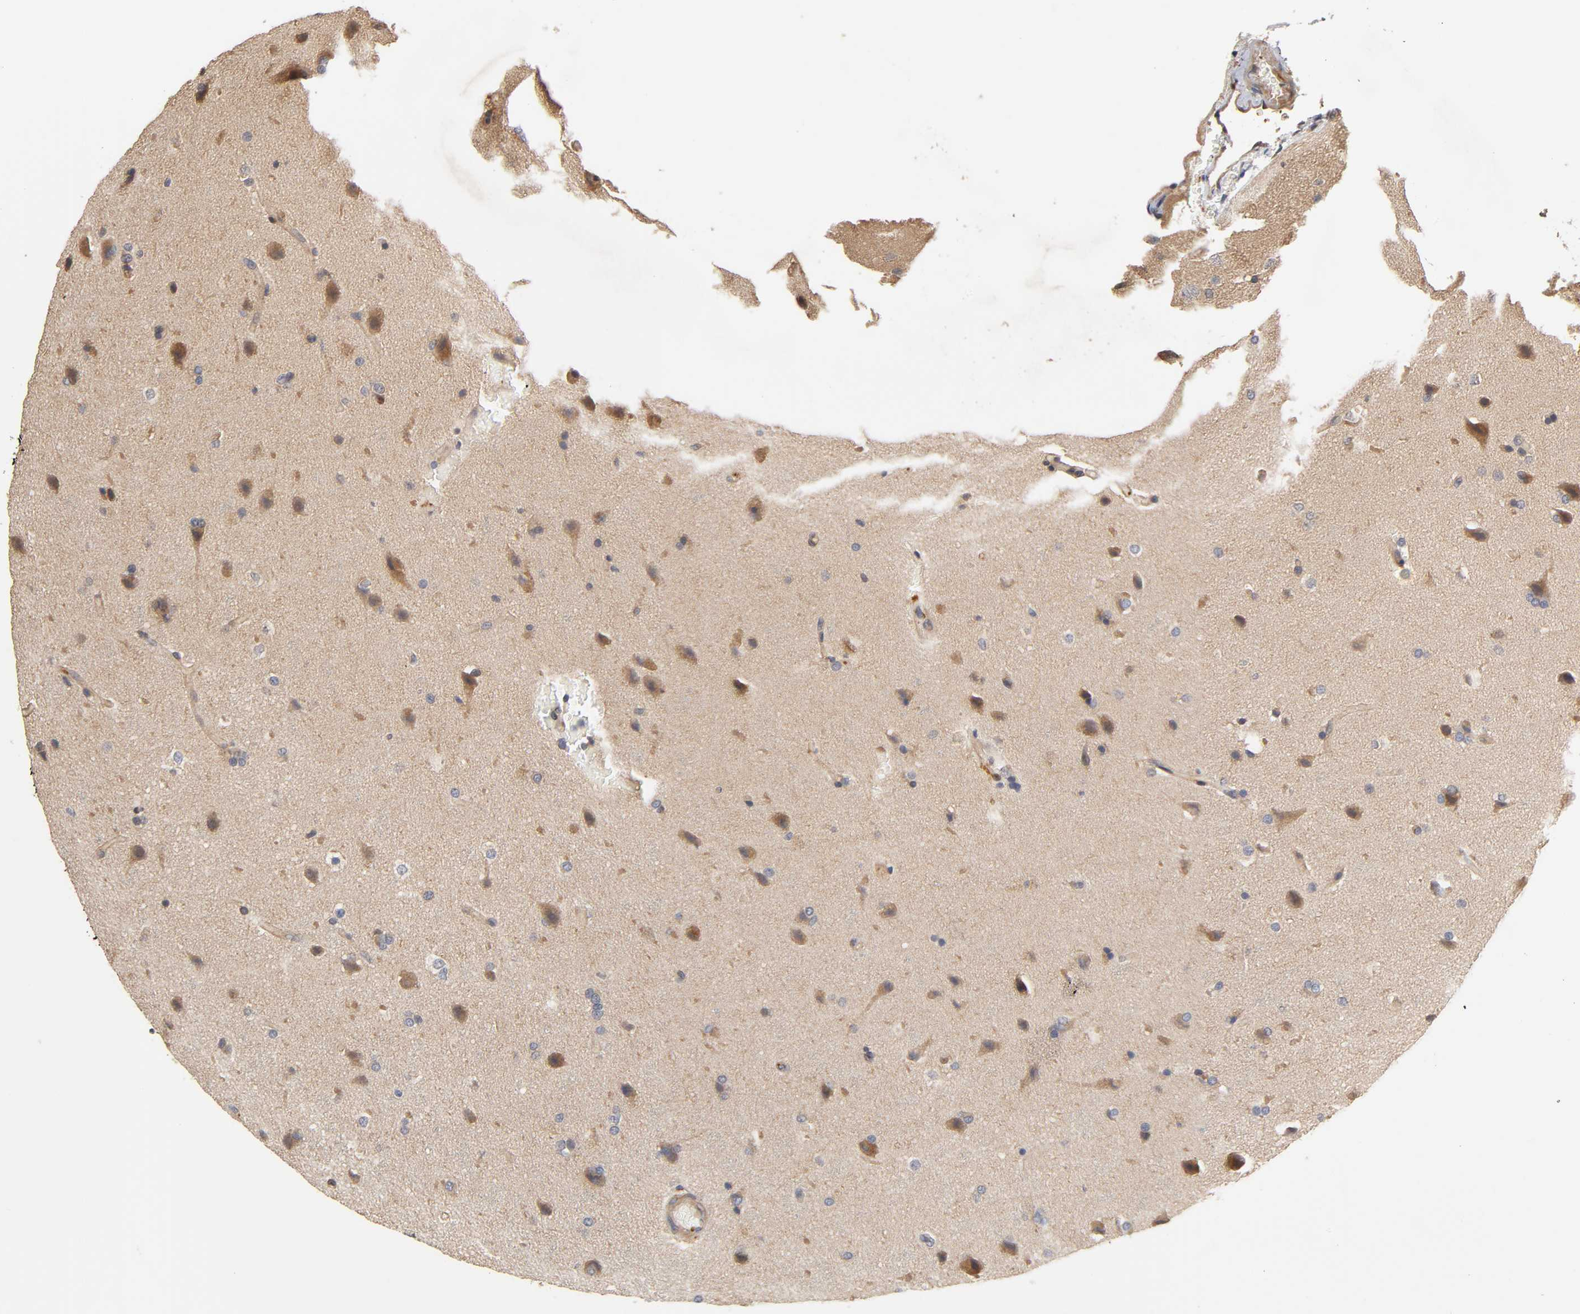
{"staining": {"intensity": "weak", "quantity": ">75%", "location": "cytoplasmic/membranous"}, "tissue": "glioma", "cell_type": "Tumor cells", "image_type": "cancer", "snomed": [{"axis": "morphology", "description": "Glioma, malignant, Low grade"}, {"axis": "topography", "description": "Cerebral cortex"}], "caption": "Weak cytoplasmic/membranous protein positivity is identified in approximately >75% of tumor cells in glioma.", "gene": "PDE5A", "patient": {"sex": "female", "age": 47}}